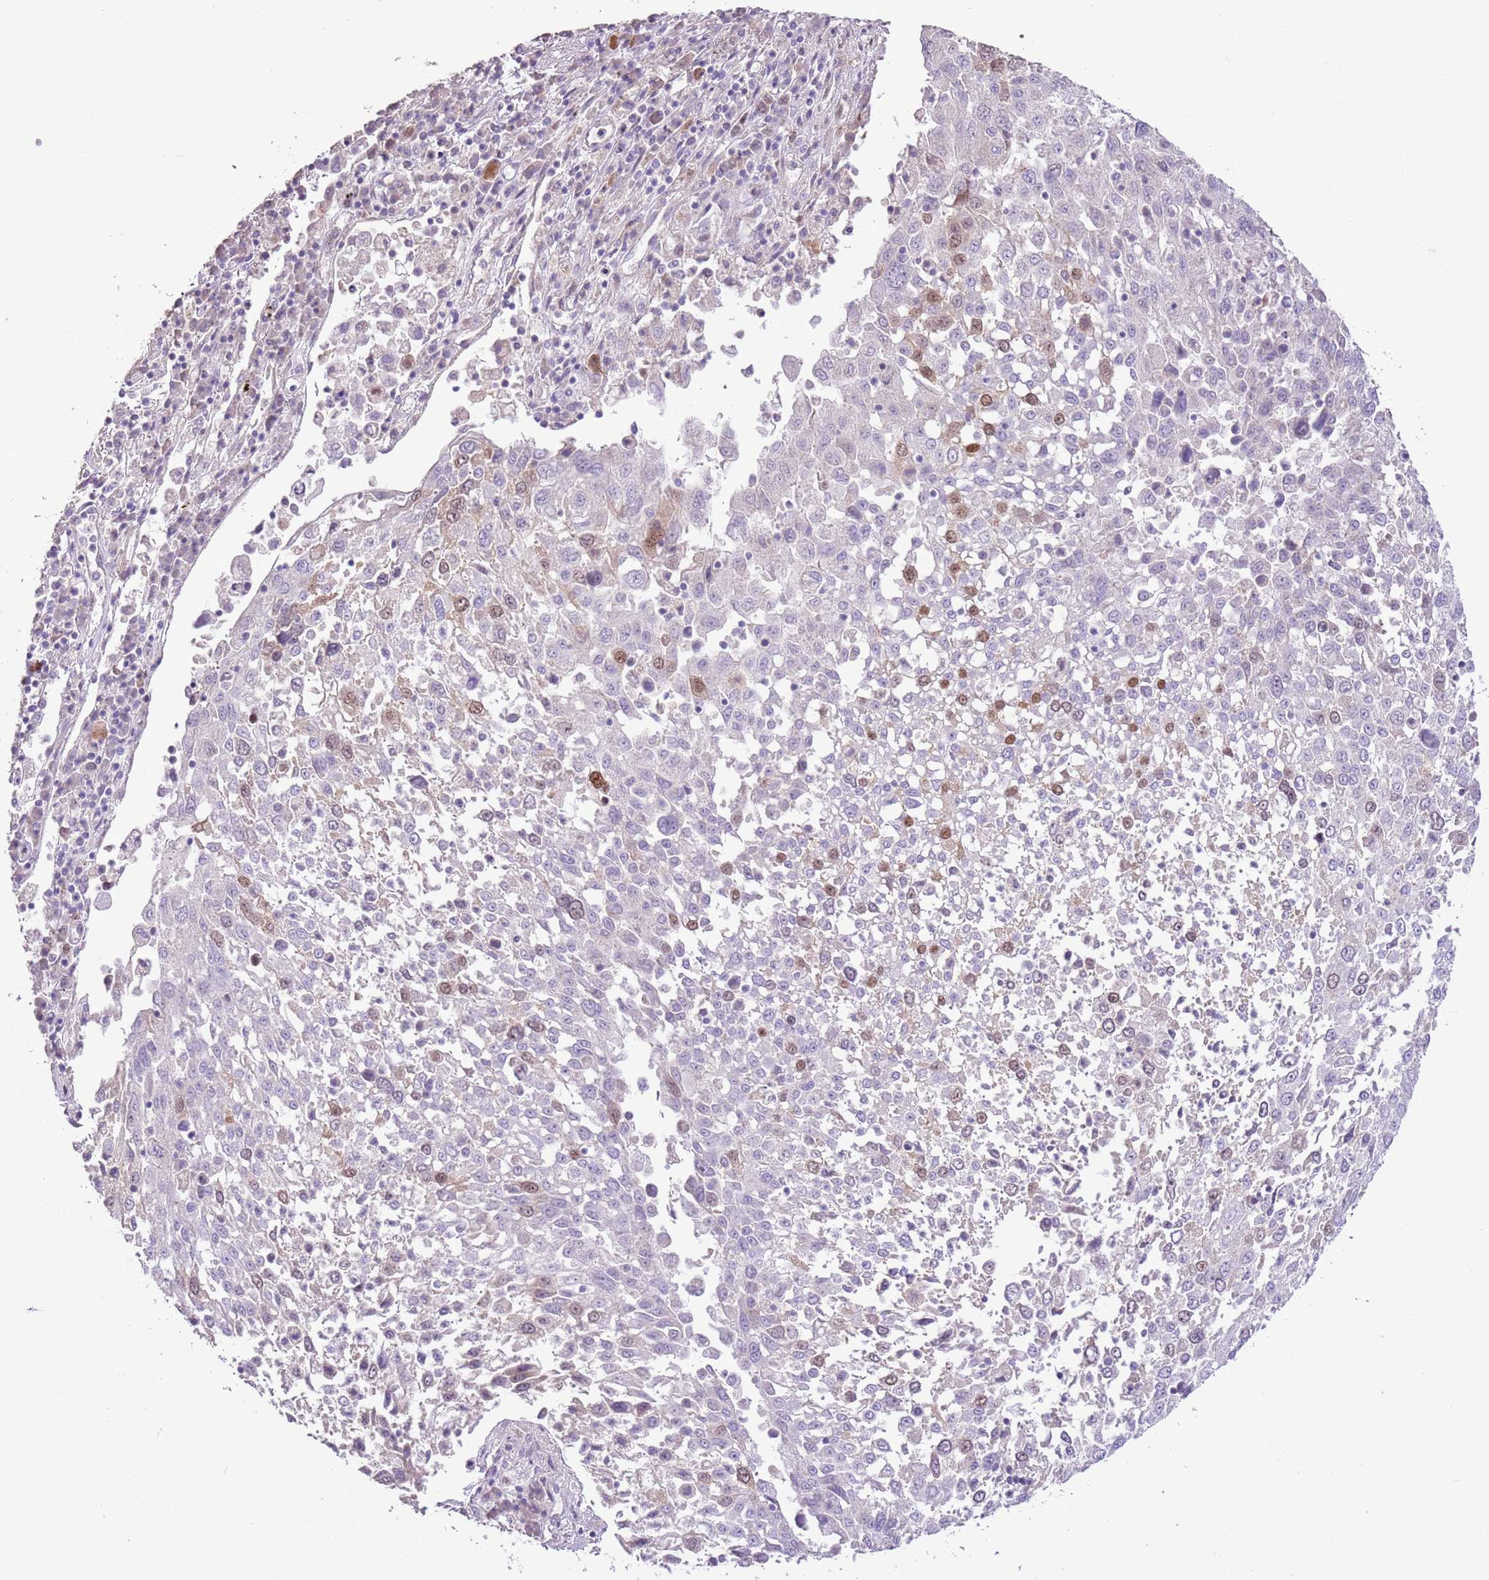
{"staining": {"intensity": "moderate", "quantity": "<25%", "location": "nuclear"}, "tissue": "lung cancer", "cell_type": "Tumor cells", "image_type": "cancer", "snomed": [{"axis": "morphology", "description": "Squamous cell carcinoma, NOS"}, {"axis": "topography", "description": "Lung"}], "caption": "Immunohistochemistry (IHC) image of human lung cancer stained for a protein (brown), which shows low levels of moderate nuclear expression in about <25% of tumor cells.", "gene": "GMNN", "patient": {"sex": "male", "age": 65}}